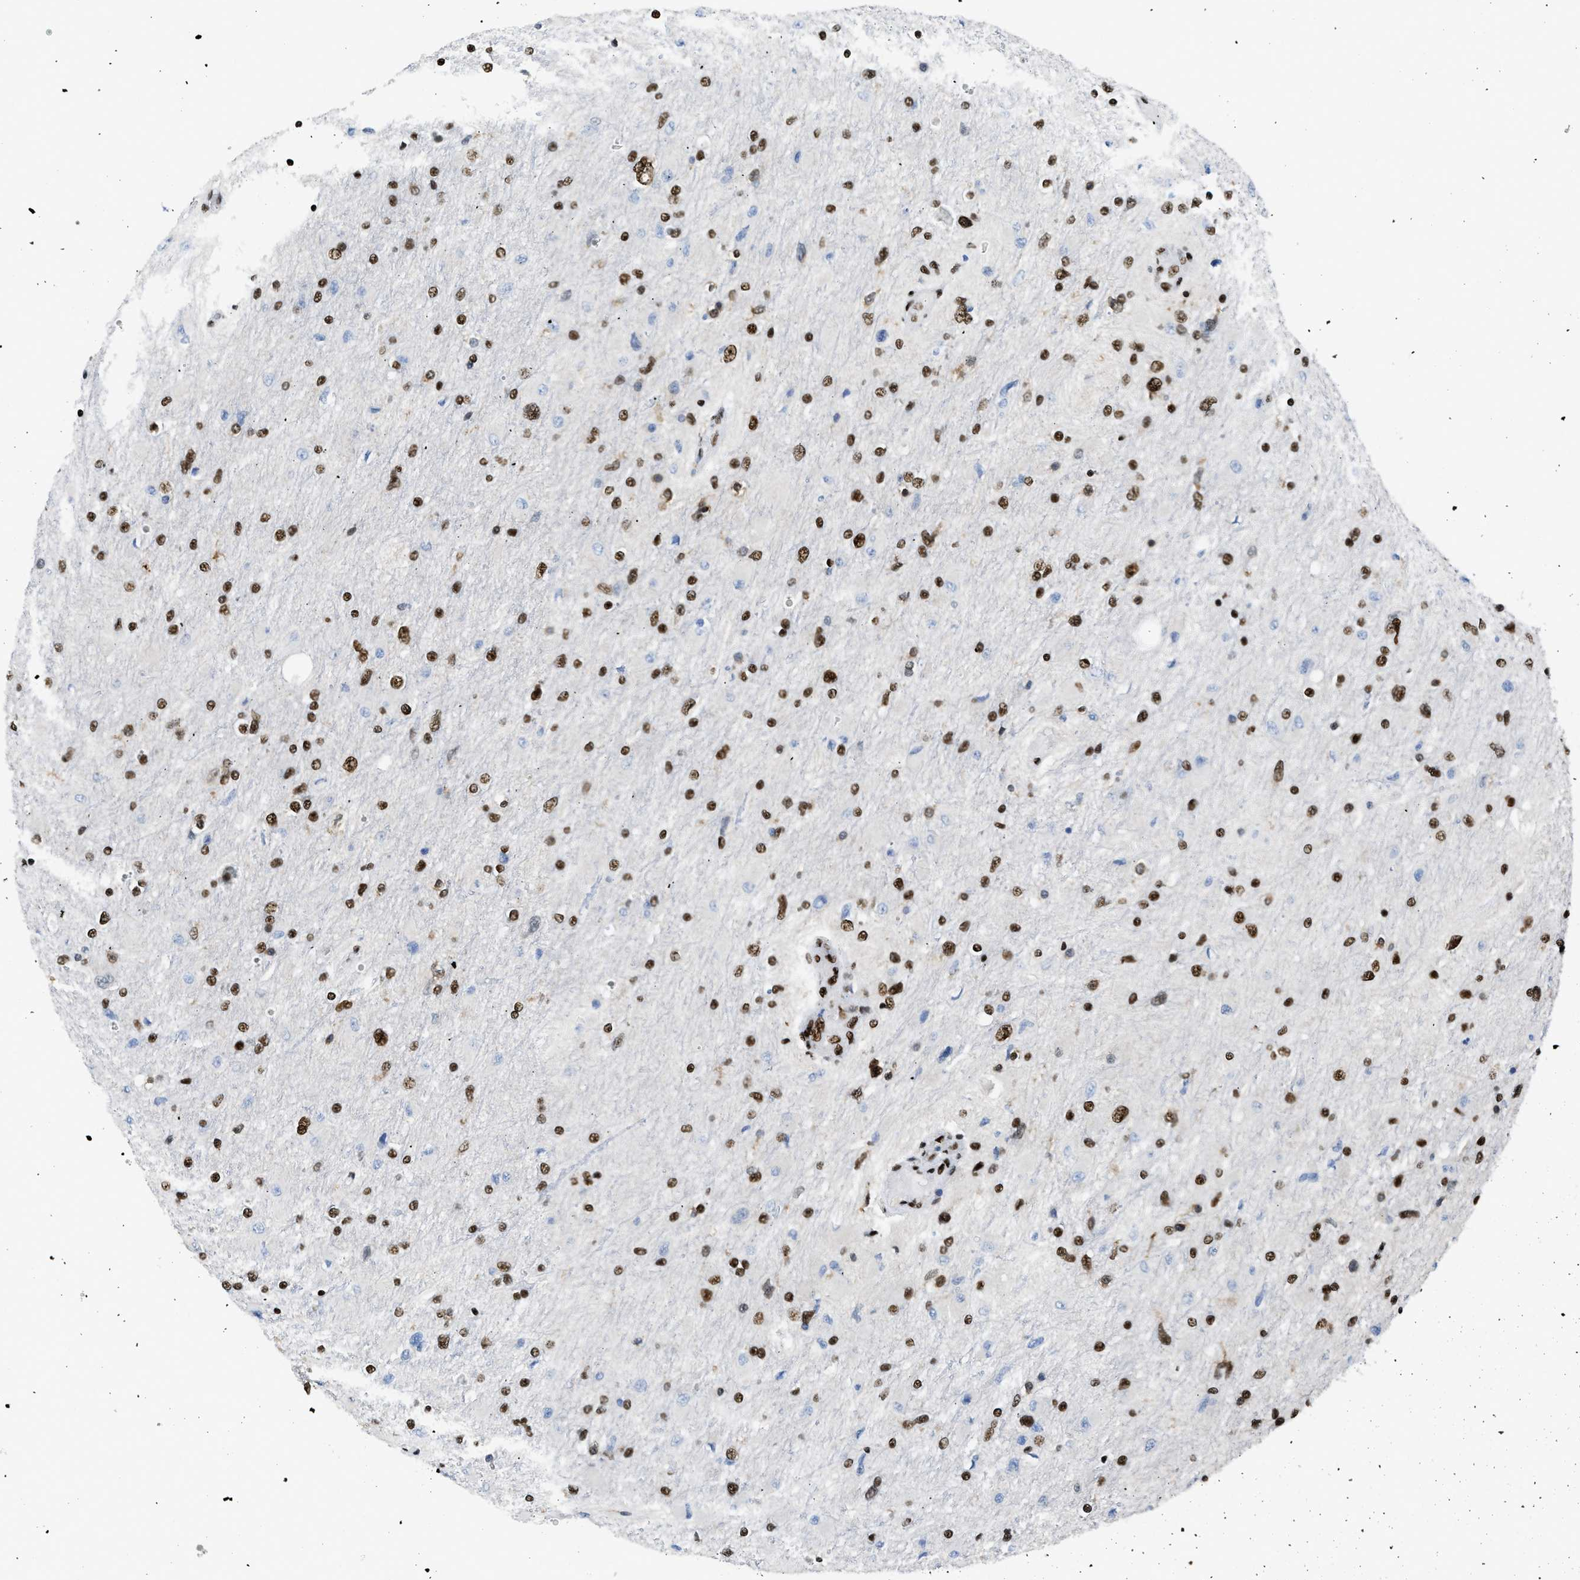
{"staining": {"intensity": "strong", "quantity": ">75%", "location": "nuclear"}, "tissue": "glioma", "cell_type": "Tumor cells", "image_type": "cancer", "snomed": [{"axis": "morphology", "description": "Glioma, malignant, High grade"}, {"axis": "topography", "description": "Cerebral cortex"}], "caption": "Immunohistochemistry histopathology image of neoplastic tissue: human glioma stained using immunohistochemistry (IHC) reveals high levels of strong protein expression localized specifically in the nuclear of tumor cells, appearing as a nuclear brown color.", "gene": "SCAF4", "patient": {"sex": "female", "age": 36}}